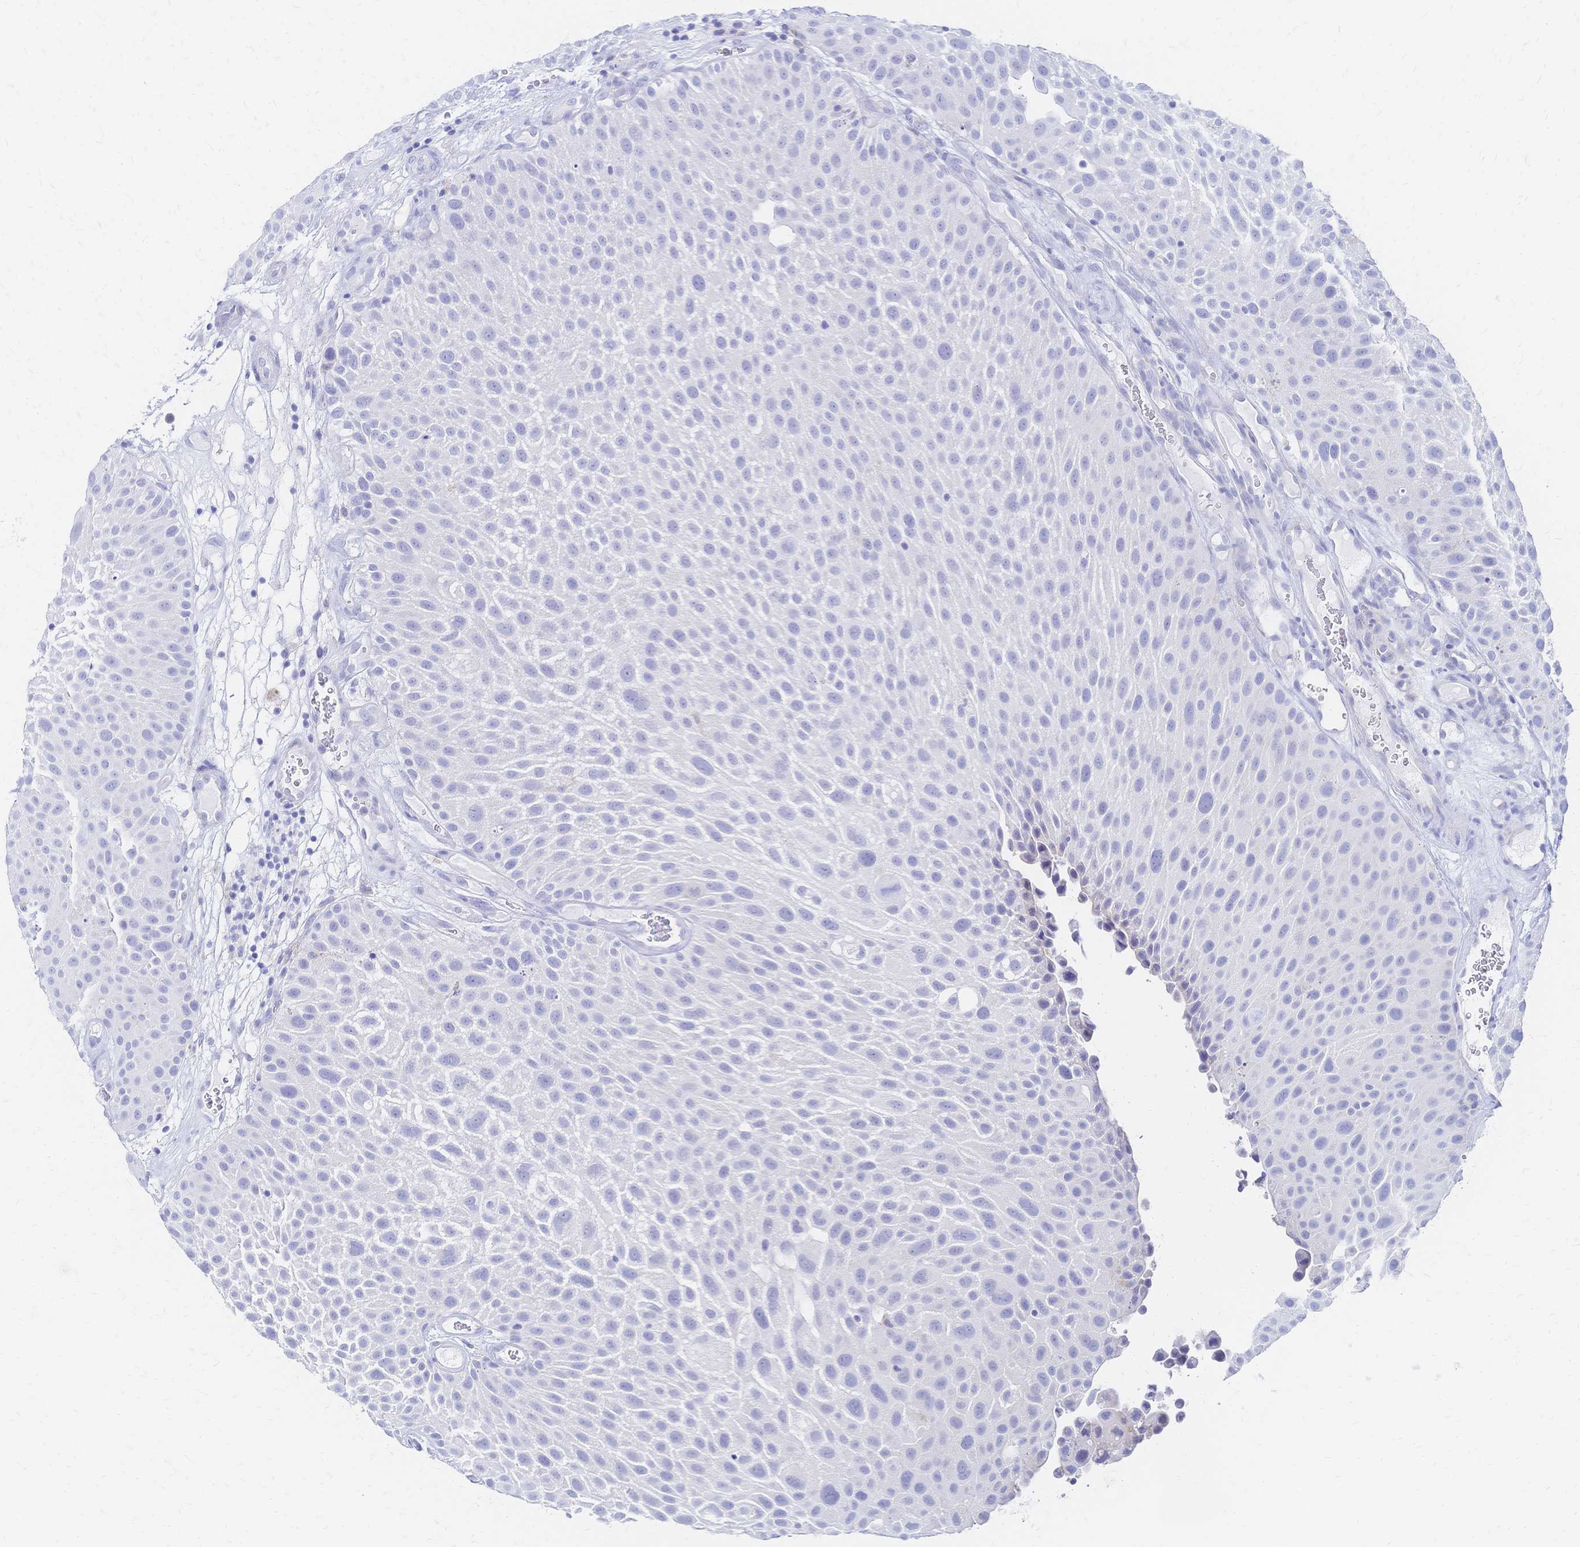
{"staining": {"intensity": "negative", "quantity": "none", "location": "none"}, "tissue": "urothelial cancer", "cell_type": "Tumor cells", "image_type": "cancer", "snomed": [{"axis": "morphology", "description": "Urothelial carcinoma, Low grade"}, {"axis": "topography", "description": "Urinary bladder"}], "caption": "Tumor cells are negative for brown protein staining in low-grade urothelial carcinoma.", "gene": "SLC5A1", "patient": {"sex": "male", "age": 72}}